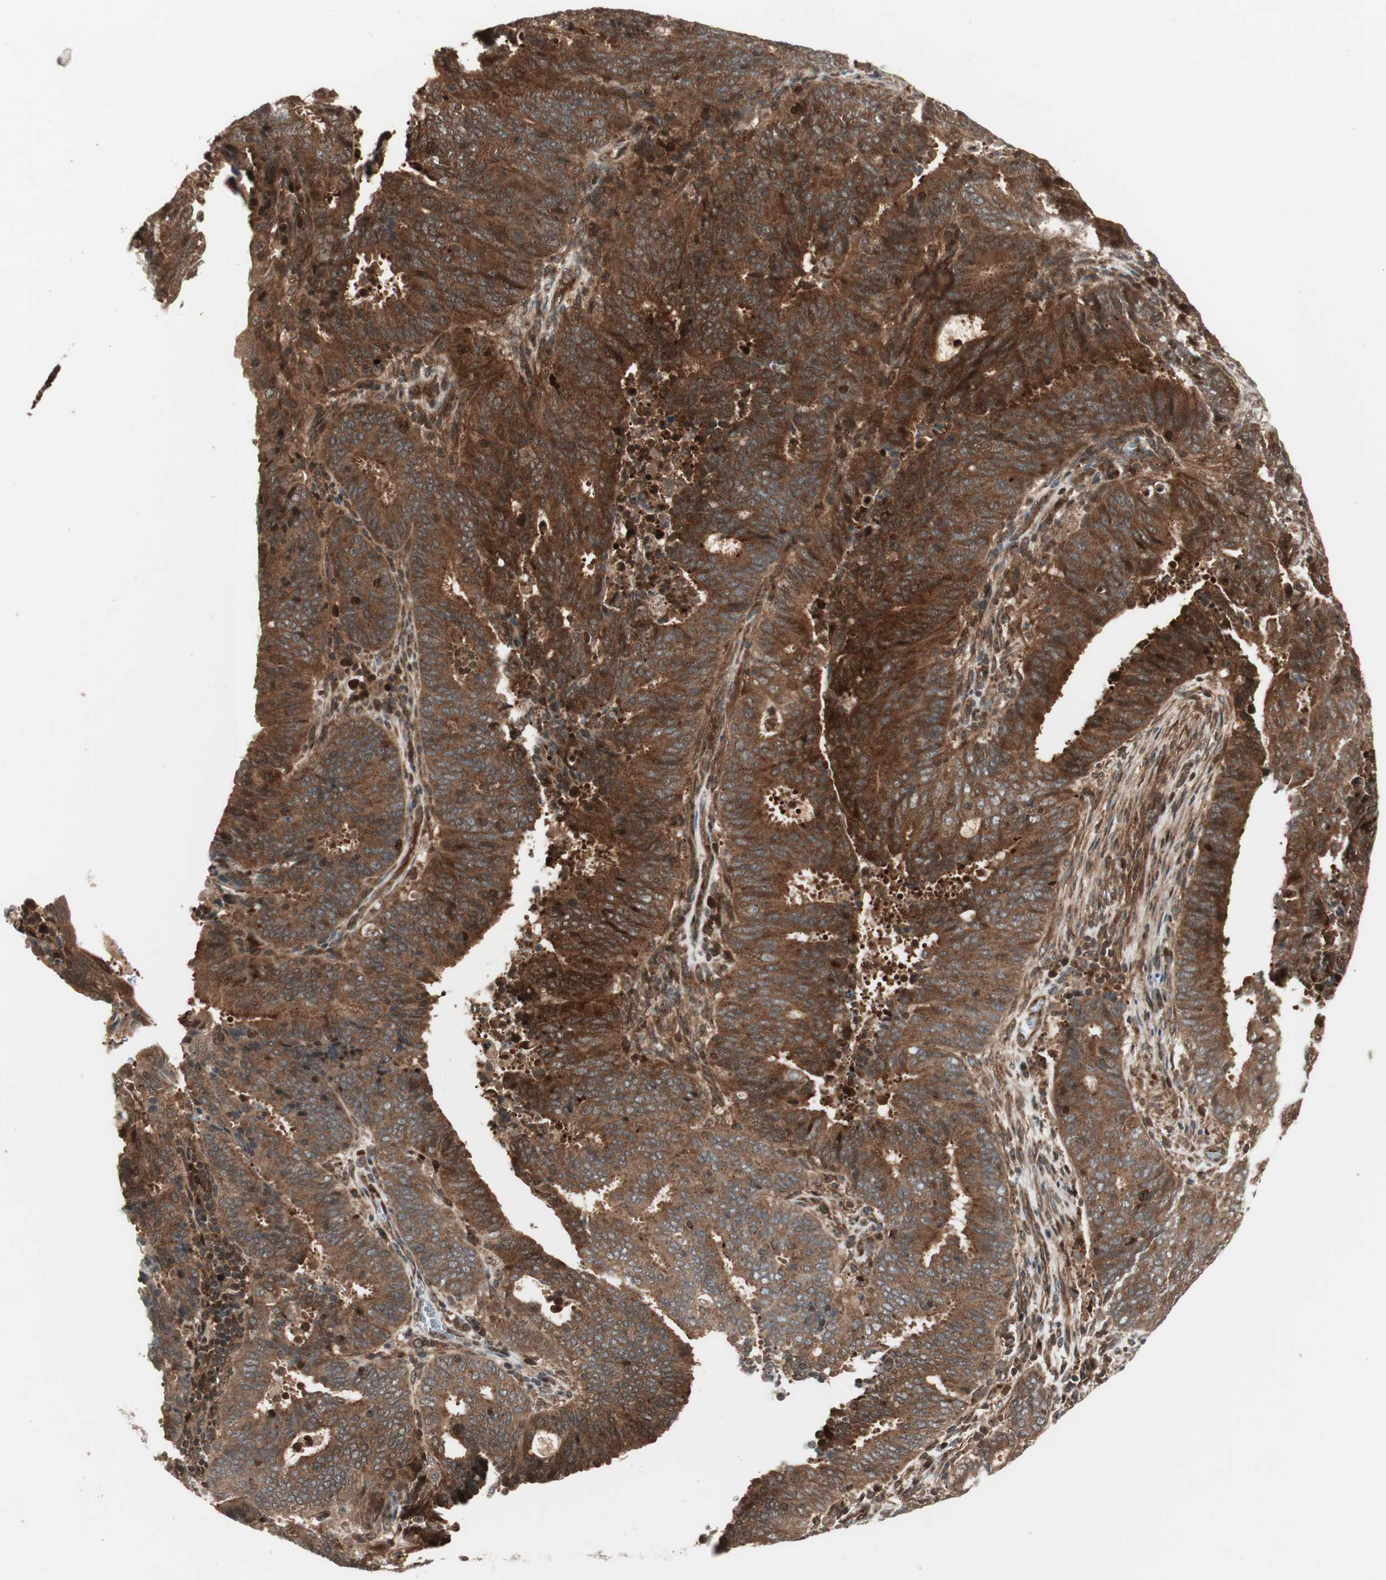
{"staining": {"intensity": "strong", "quantity": ">75%", "location": "cytoplasmic/membranous"}, "tissue": "cervical cancer", "cell_type": "Tumor cells", "image_type": "cancer", "snomed": [{"axis": "morphology", "description": "Adenocarcinoma, NOS"}, {"axis": "topography", "description": "Cervix"}], "caption": "The micrograph displays a brown stain indicating the presence of a protein in the cytoplasmic/membranous of tumor cells in cervical cancer (adenocarcinoma).", "gene": "PRKG2", "patient": {"sex": "female", "age": 44}}